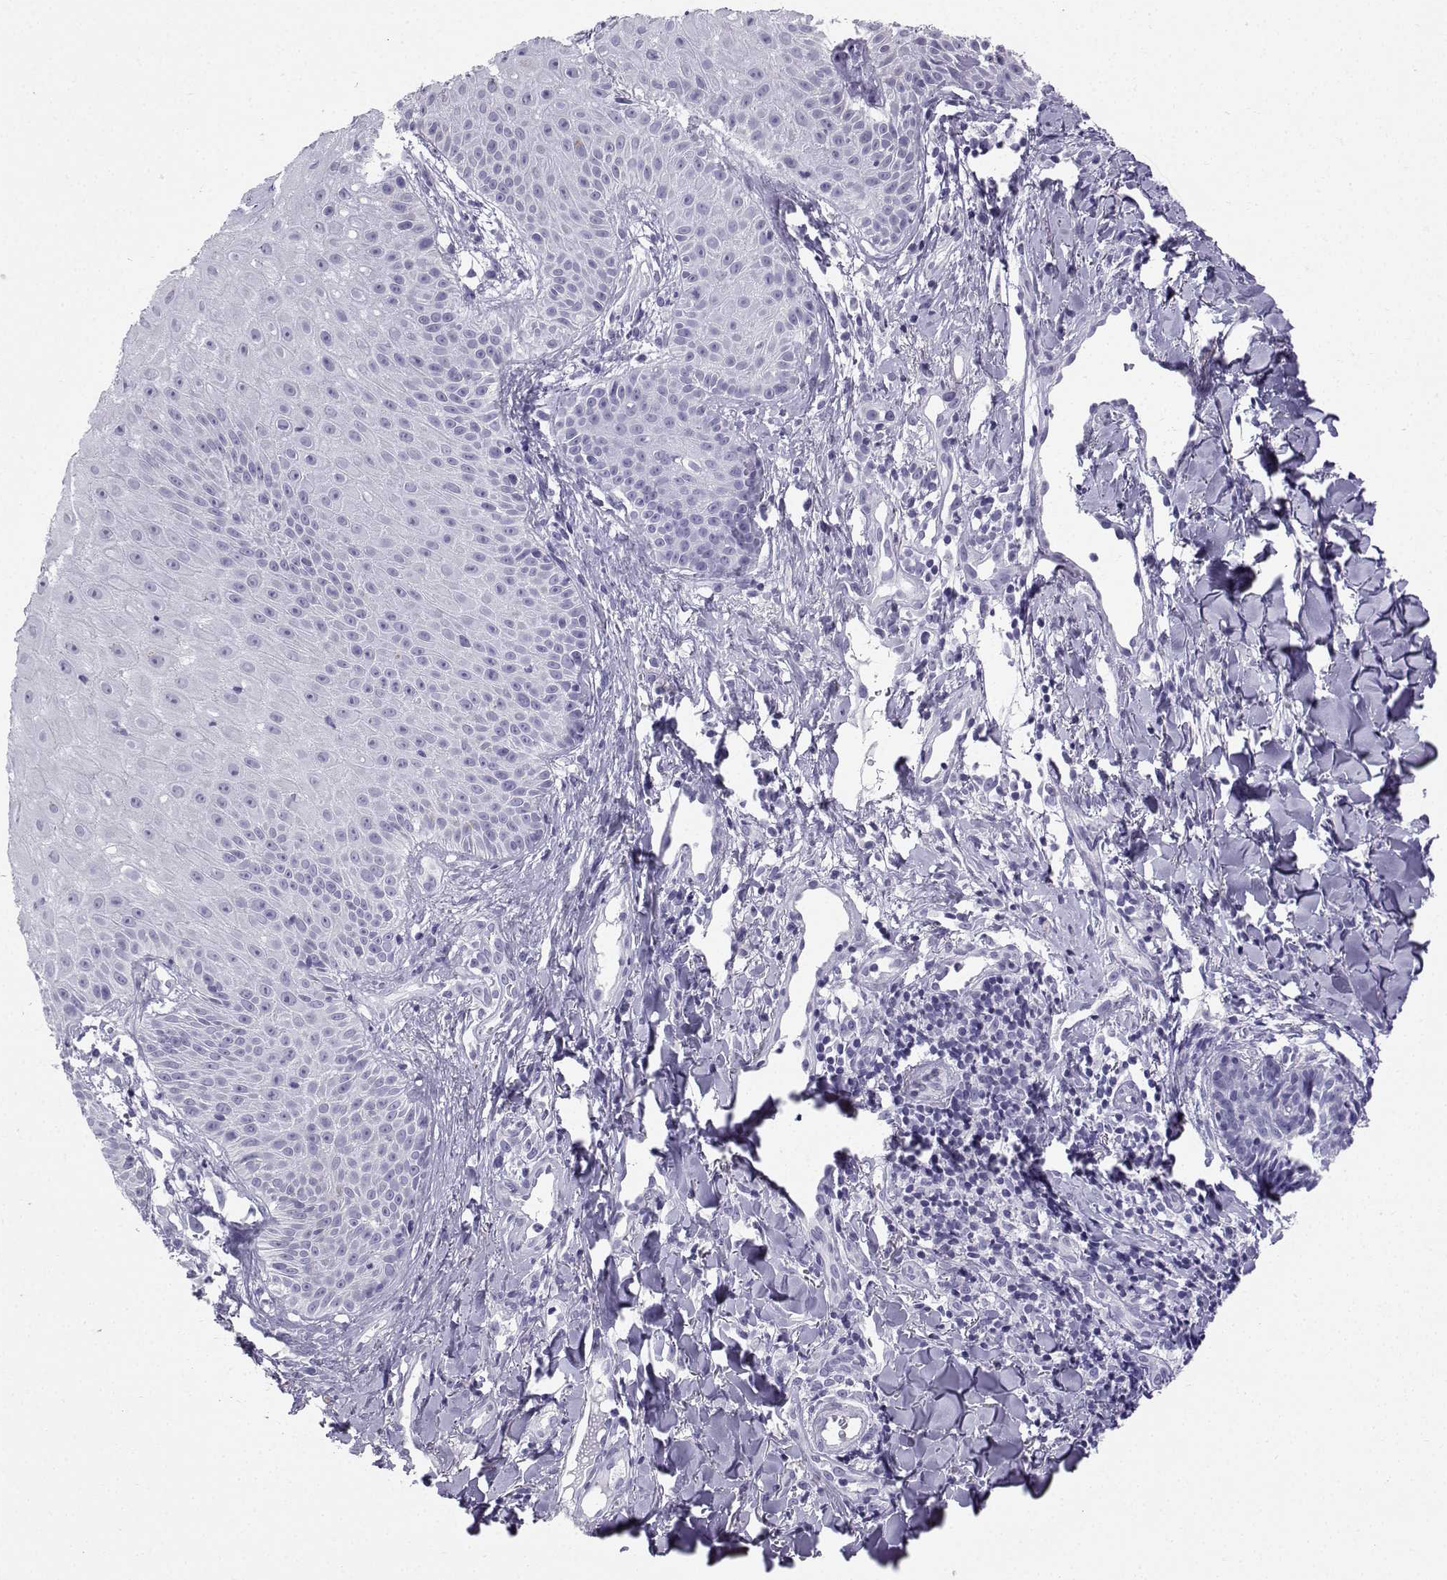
{"staining": {"intensity": "negative", "quantity": "none", "location": "none"}, "tissue": "melanoma", "cell_type": "Tumor cells", "image_type": "cancer", "snomed": [{"axis": "morphology", "description": "Malignant melanoma, NOS"}, {"axis": "topography", "description": "Skin"}], "caption": "Tumor cells show no significant expression in malignant melanoma.", "gene": "NEFL", "patient": {"sex": "male", "age": 67}}